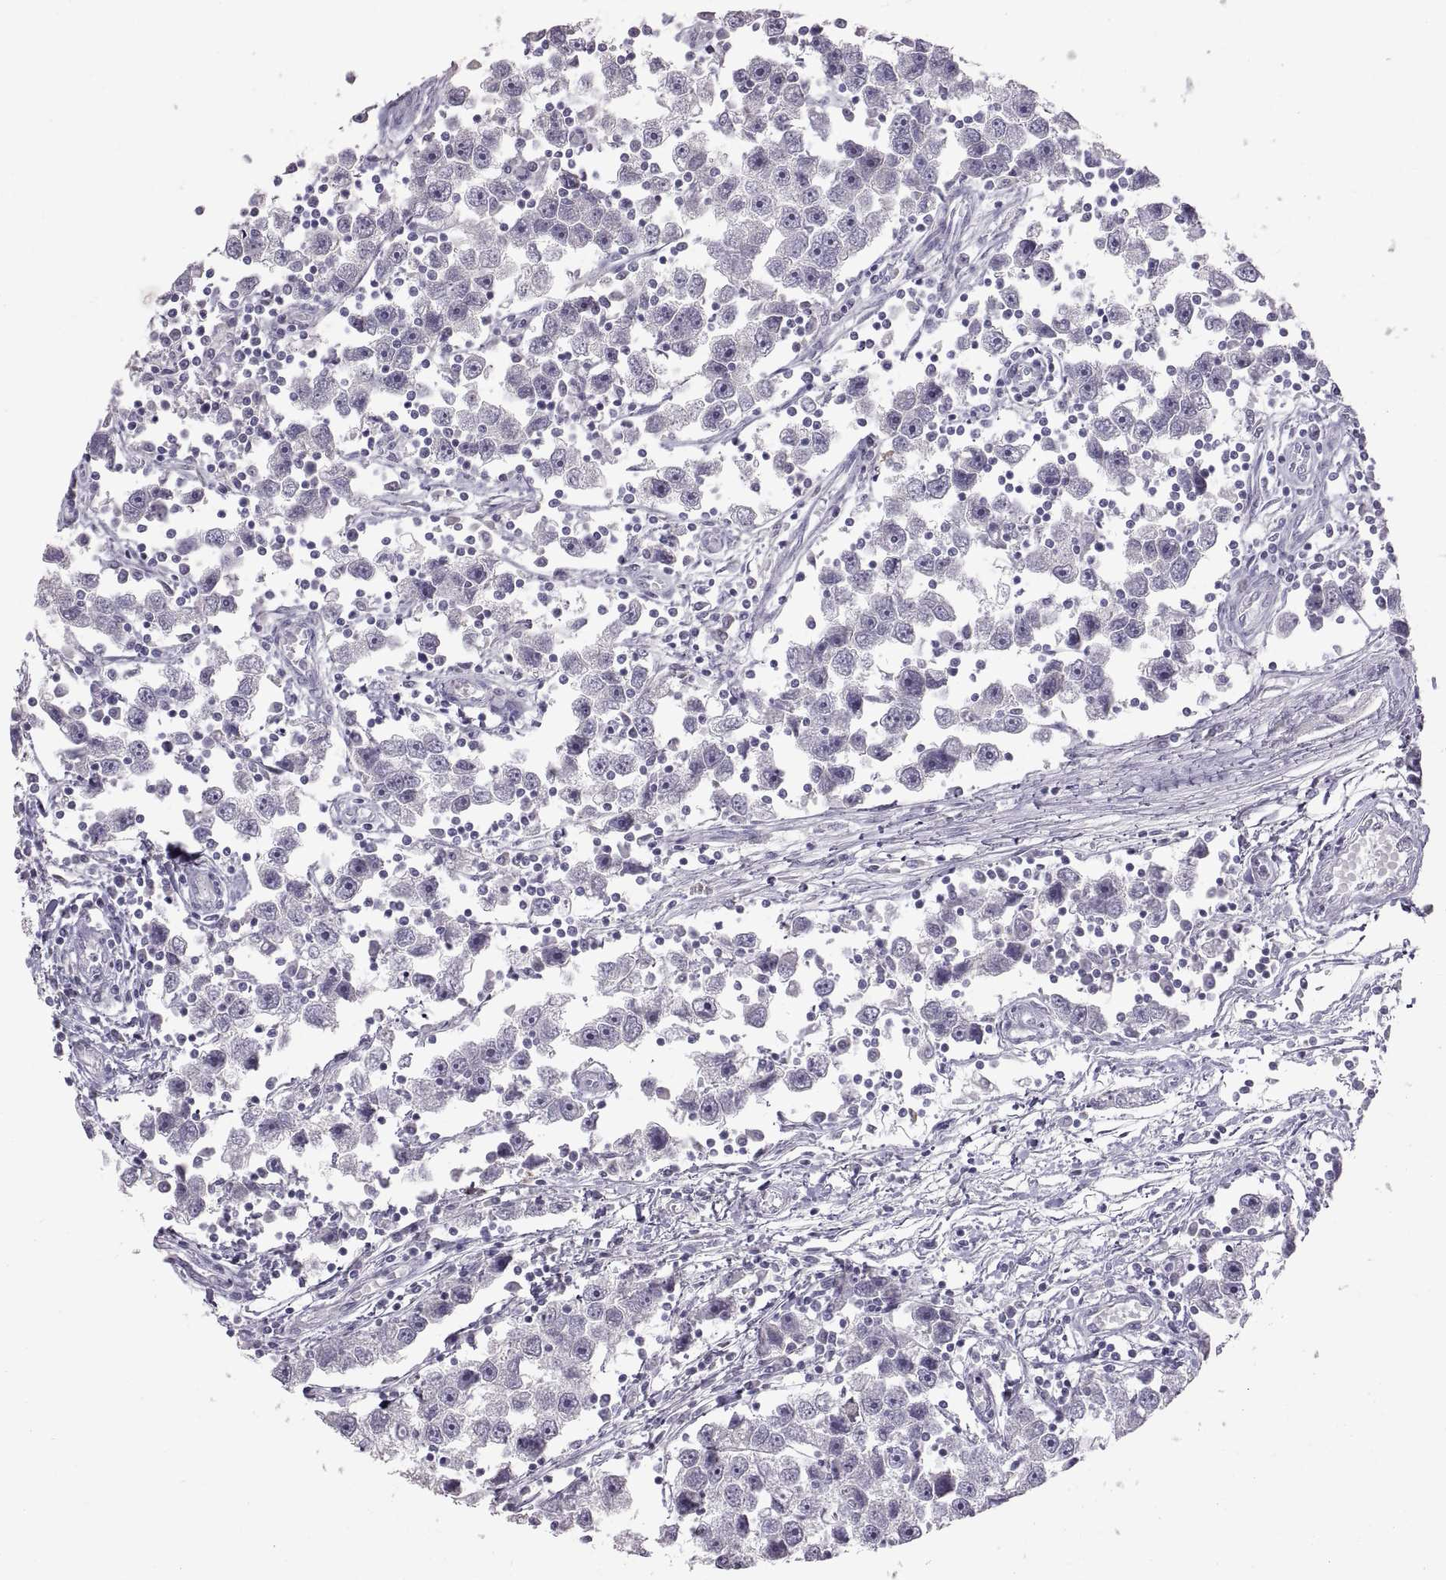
{"staining": {"intensity": "negative", "quantity": "none", "location": "none"}, "tissue": "testis cancer", "cell_type": "Tumor cells", "image_type": "cancer", "snomed": [{"axis": "morphology", "description": "Seminoma, NOS"}, {"axis": "topography", "description": "Testis"}], "caption": "This is an immunohistochemistry (IHC) photomicrograph of testis cancer. There is no positivity in tumor cells.", "gene": "SPACDR", "patient": {"sex": "male", "age": 30}}